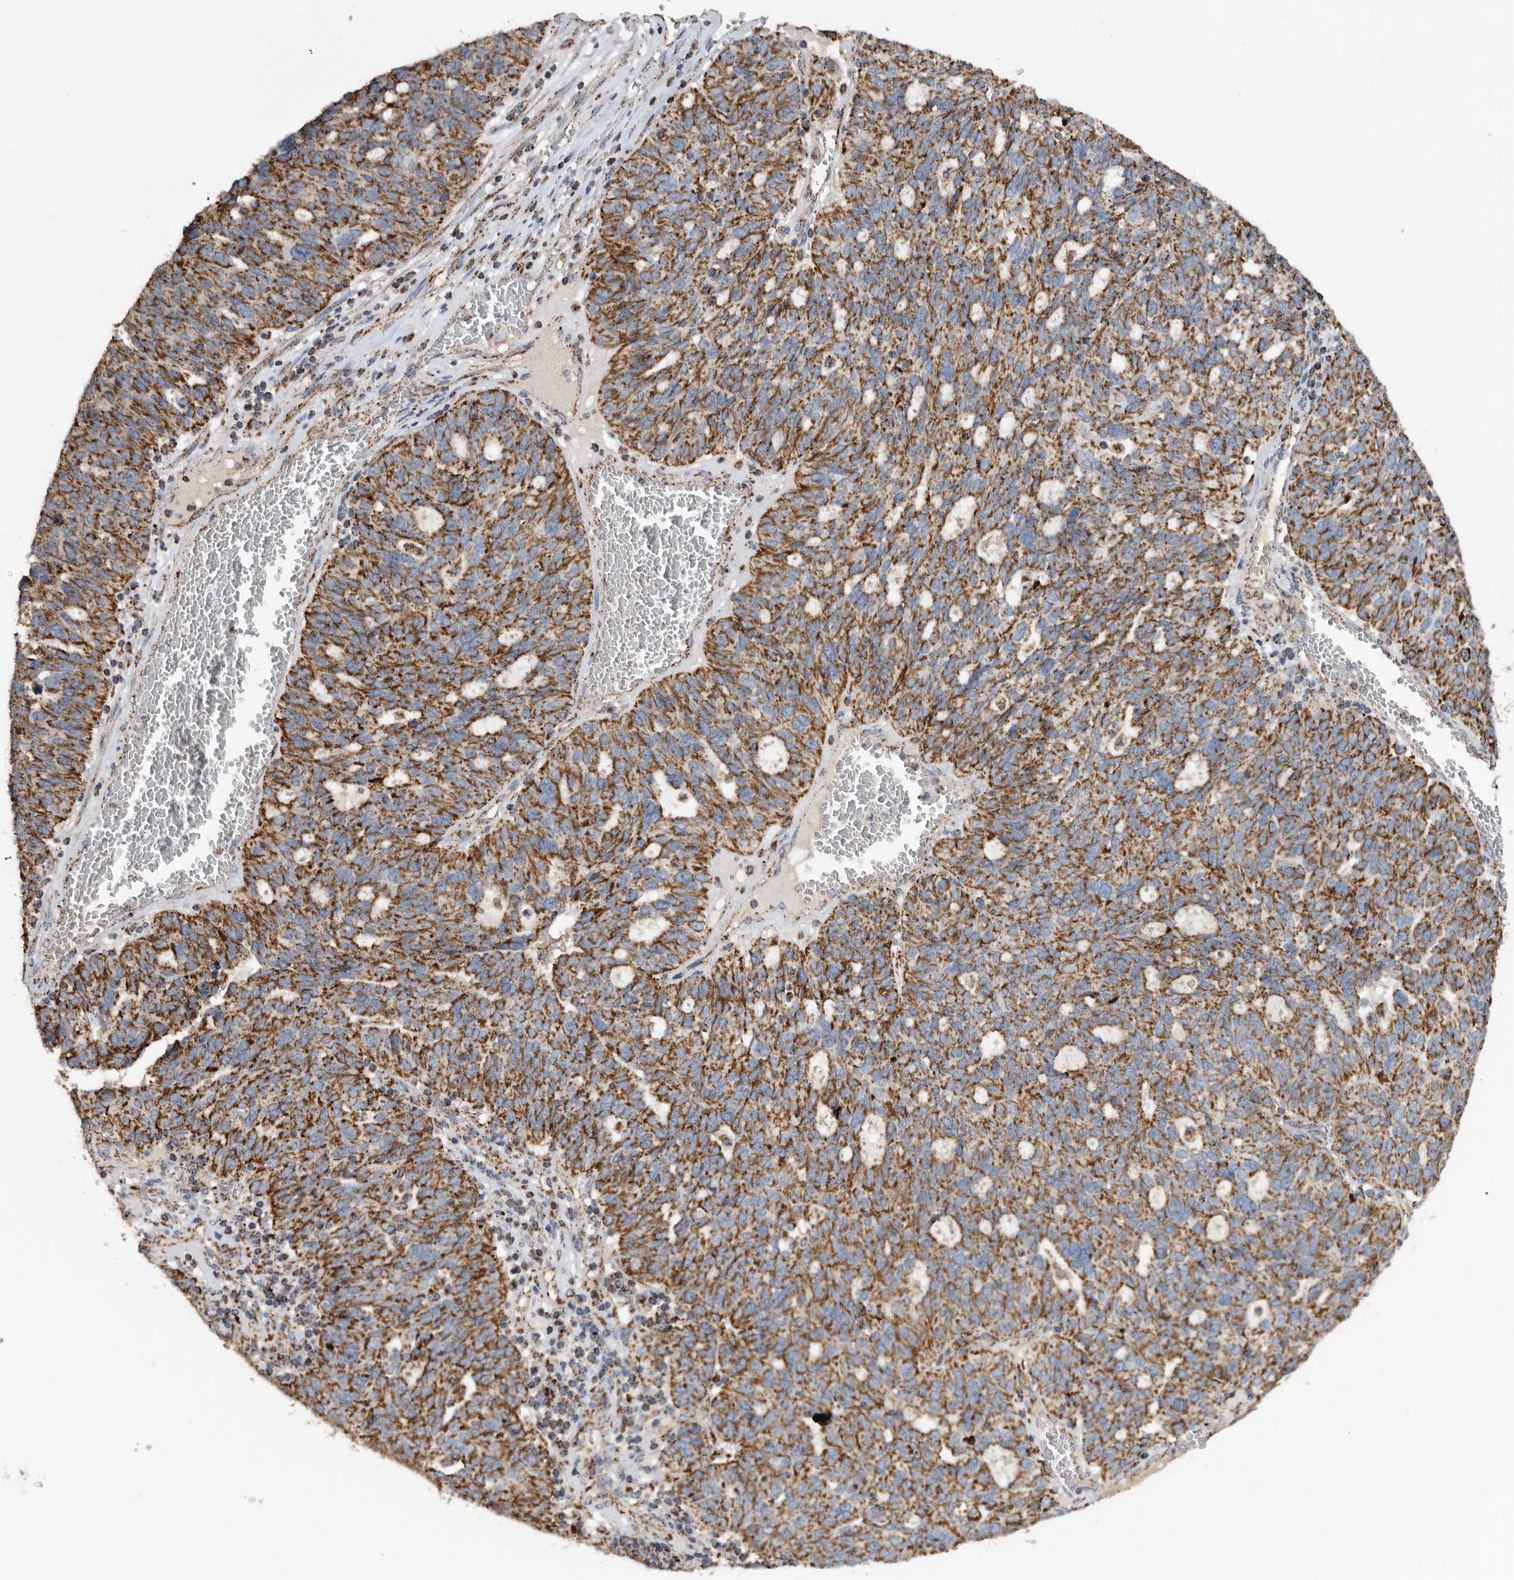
{"staining": {"intensity": "strong", "quantity": ">75%", "location": "cytoplasmic/membranous"}, "tissue": "ovarian cancer", "cell_type": "Tumor cells", "image_type": "cancer", "snomed": [{"axis": "morphology", "description": "Cystadenocarcinoma, serous, NOS"}, {"axis": "topography", "description": "Ovary"}], "caption": "This is an image of IHC staining of ovarian cancer (serous cystadenocarcinoma), which shows strong positivity in the cytoplasmic/membranous of tumor cells.", "gene": "WFDC1", "patient": {"sex": "female", "age": 59}}